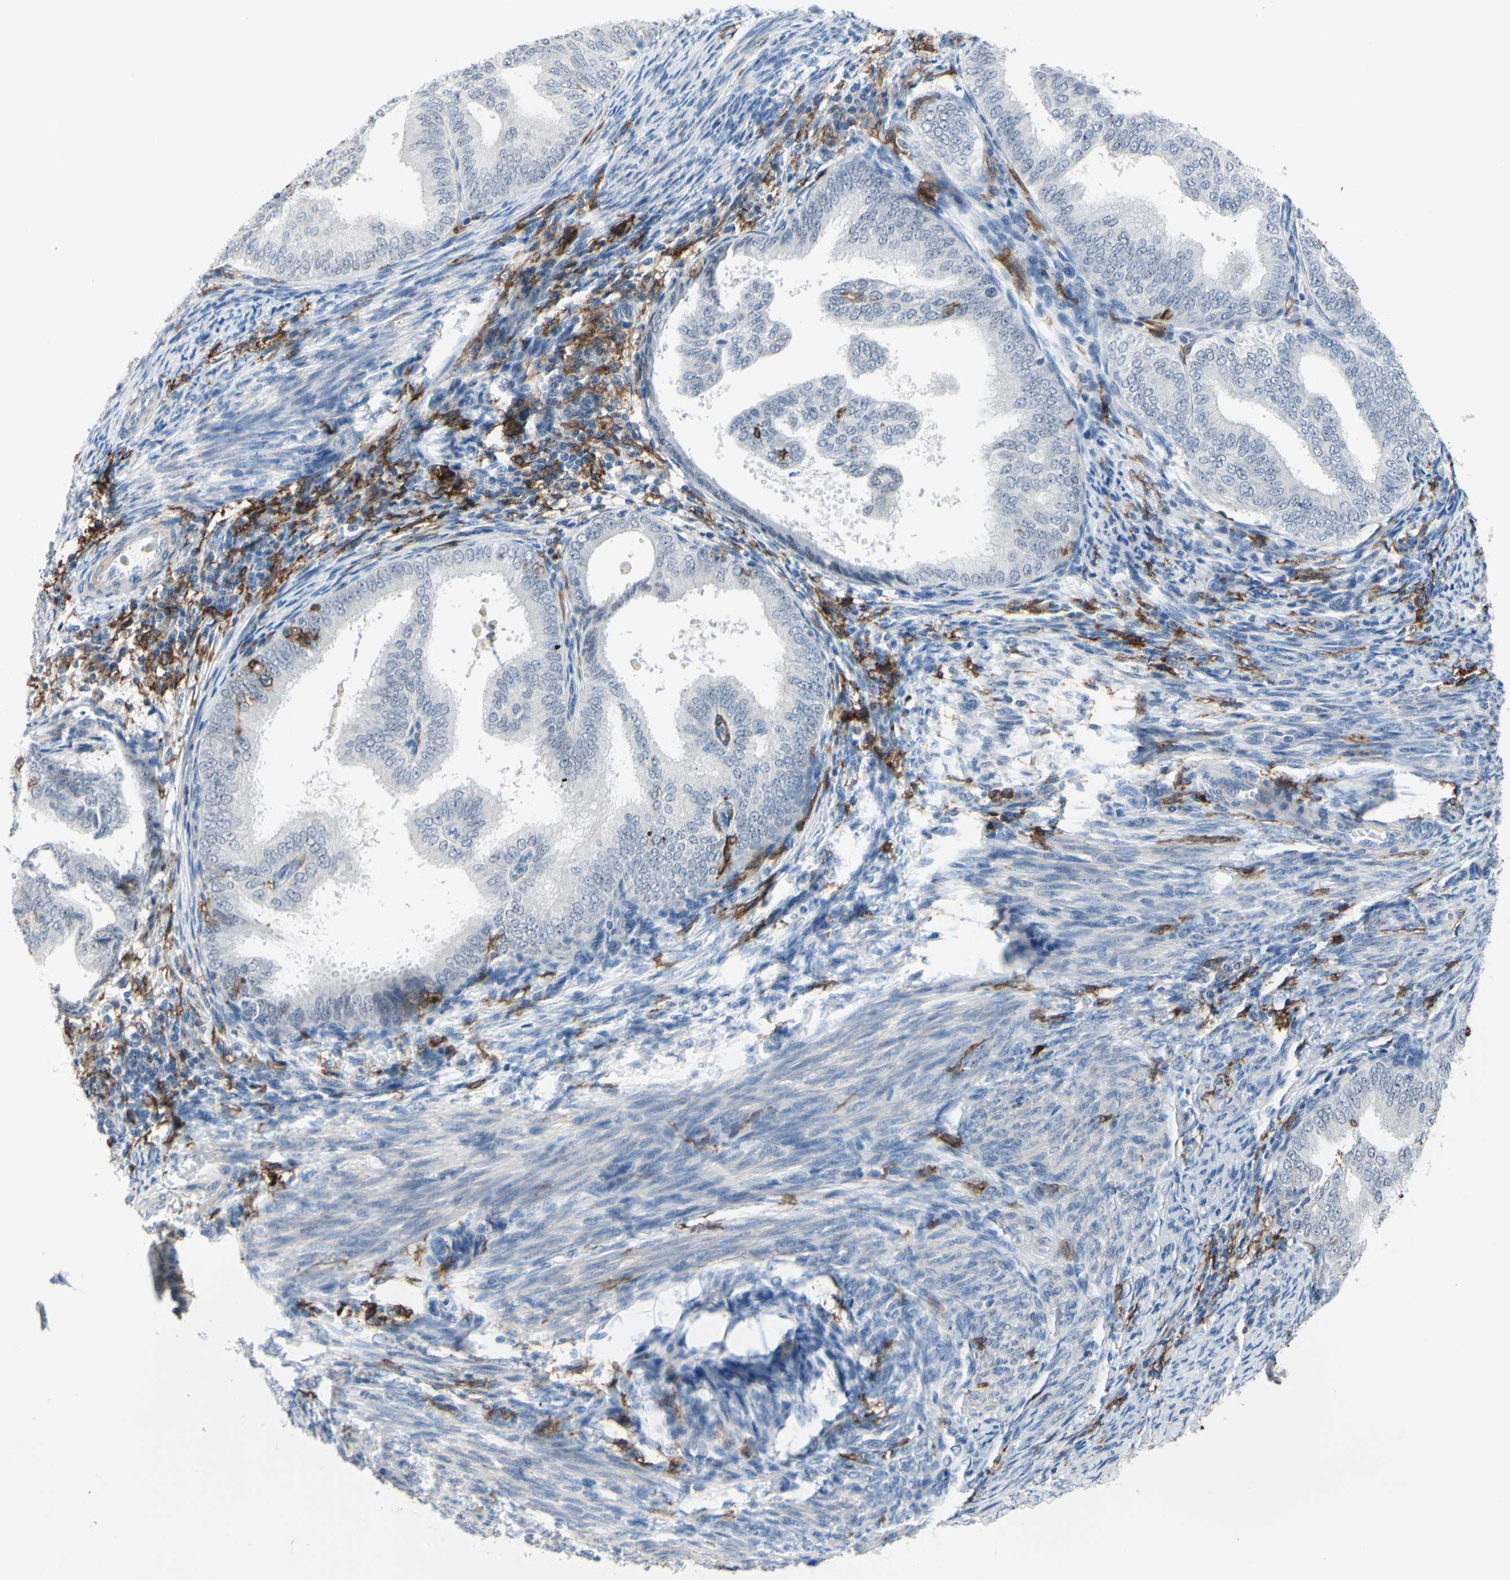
{"staining": {"intensity": "negative", "quantity": "none", "location": "none"}, "tissue": "endometrial cancer", "cell_type": "Tumor cells", "image_type": "cancer", "snomed": [{"axis": "morphology", "description": "Adenocarcinoma, NOS"}, {"axis": "topography", "description": "Endometrium"}], "caption": "Human endometrial adenocarcinoma stained for a protein using immunohistochemistry (IHC) exhibits no staining in tumor cells.", "gene": "FCGR2A", "patient": {"sex": "female", "age": 58}}